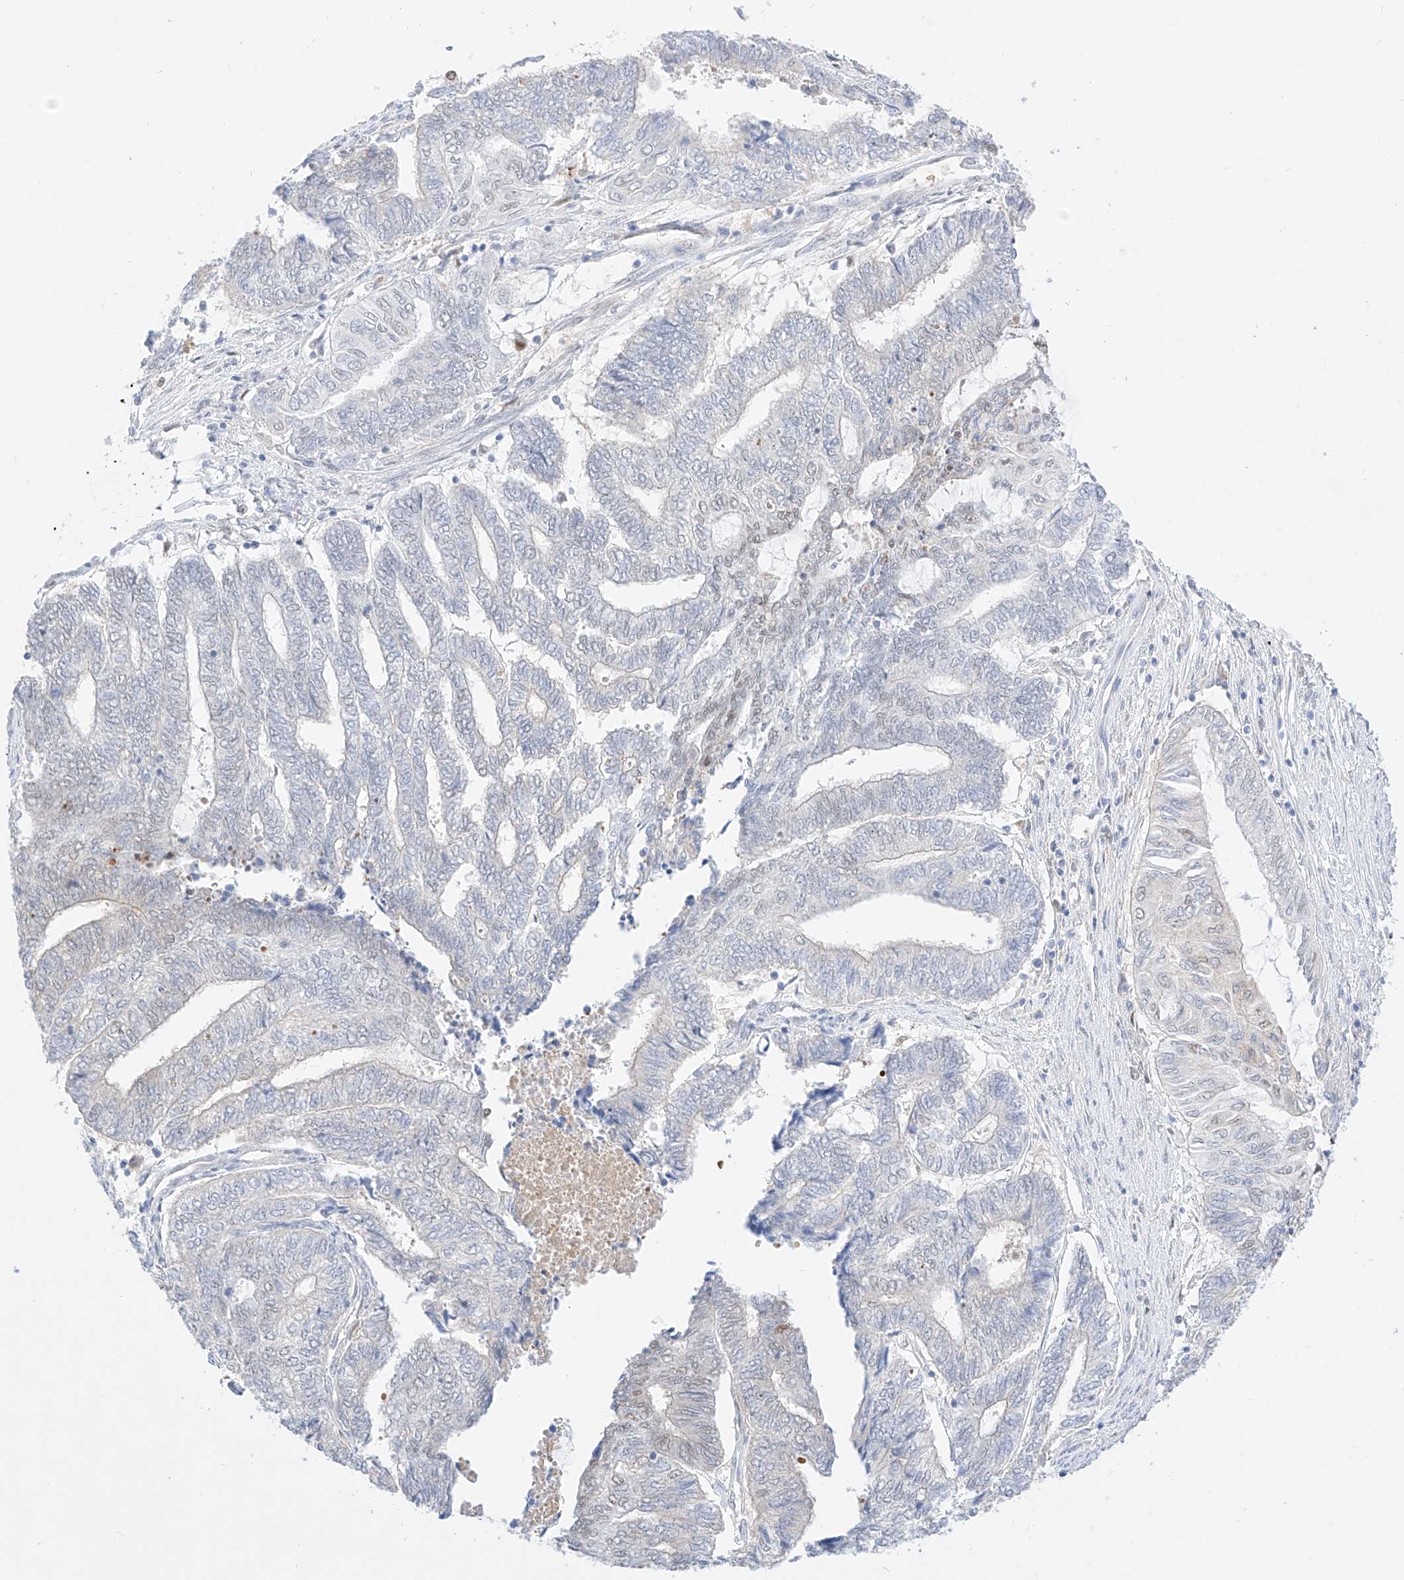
{"staining": {"intensity": "negative", "quantity": "none", "location": "none"}, "tissue": "endometrial cancer", "cell_type": "Tumor cells", "image_type": "cancer", "snomed": [{"axis": "morphology", "description": "Adenocarcinoma, NOS"}, {"axis": "topography", "description": "Uterus"}, {"axis": "topography", "description": "Endometrium"}], "caption": "Immunohistochemistry of human endometrial cancer (adenocarcinoma) displays no positivity in tumor cells.", "gene": "APIP", "patient": {"sex": "female", "age": 70}}